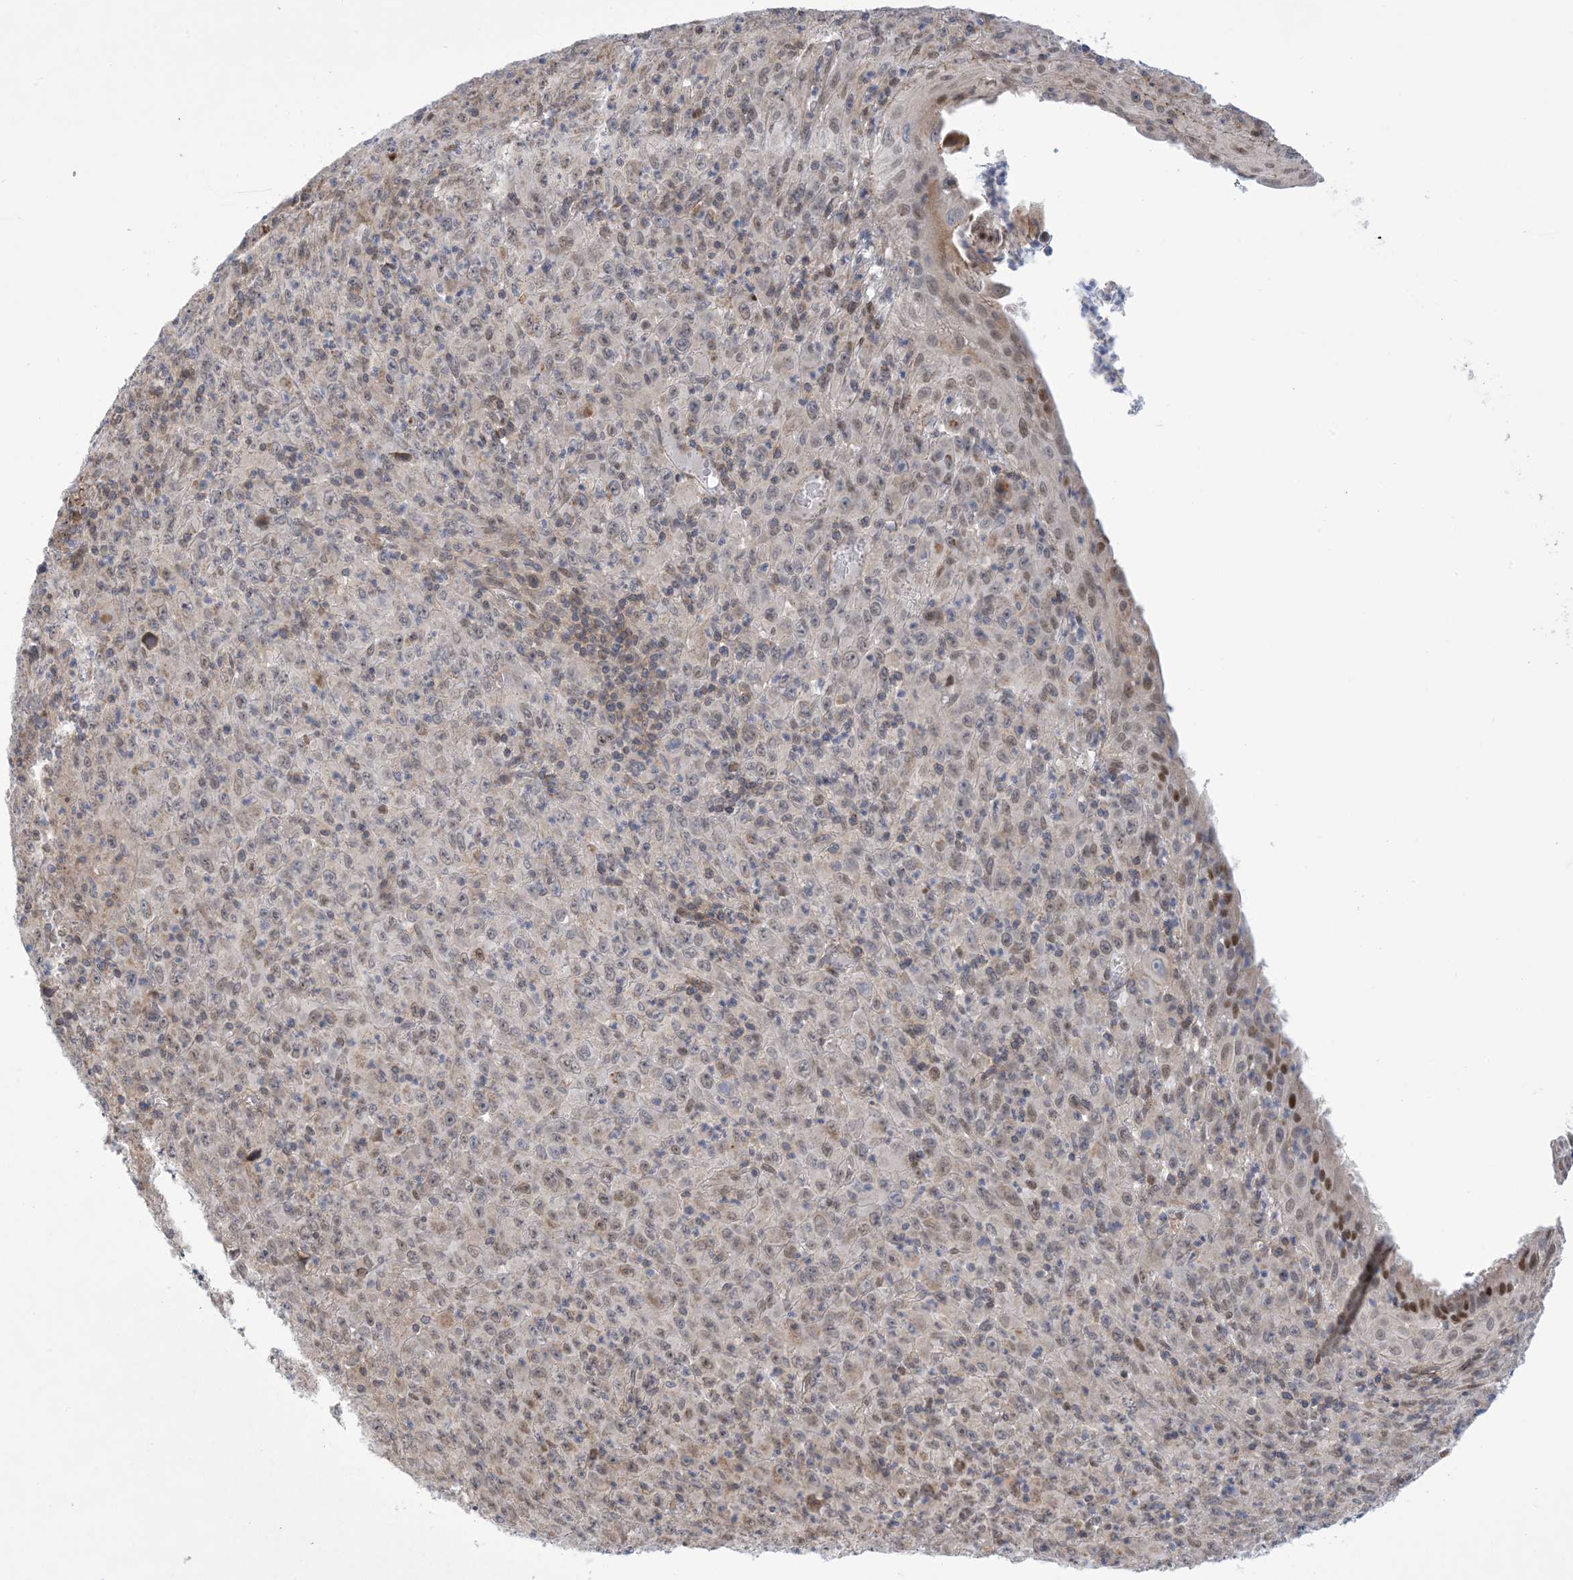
{"staining": {"intensity": "weak", "quantity": "<25%", "location": "nuclear"}, "tissue": "melanoma", "cell_type": "Tumor cells", "image_type": "cancer", "snomed": [{"axis": "morphology", "description": "Malignant melanoma, Metastatic site"}, {"axis": "topography", "description": "Skin"}], "caption": "High power microscopy micrograph of an IHC photomicrograph of malignant melanoma (metastatic site), revealing no significant expression in tumor cells.", "gene": "ZNF8", "patient": {"sex": "female", "age": 56}}